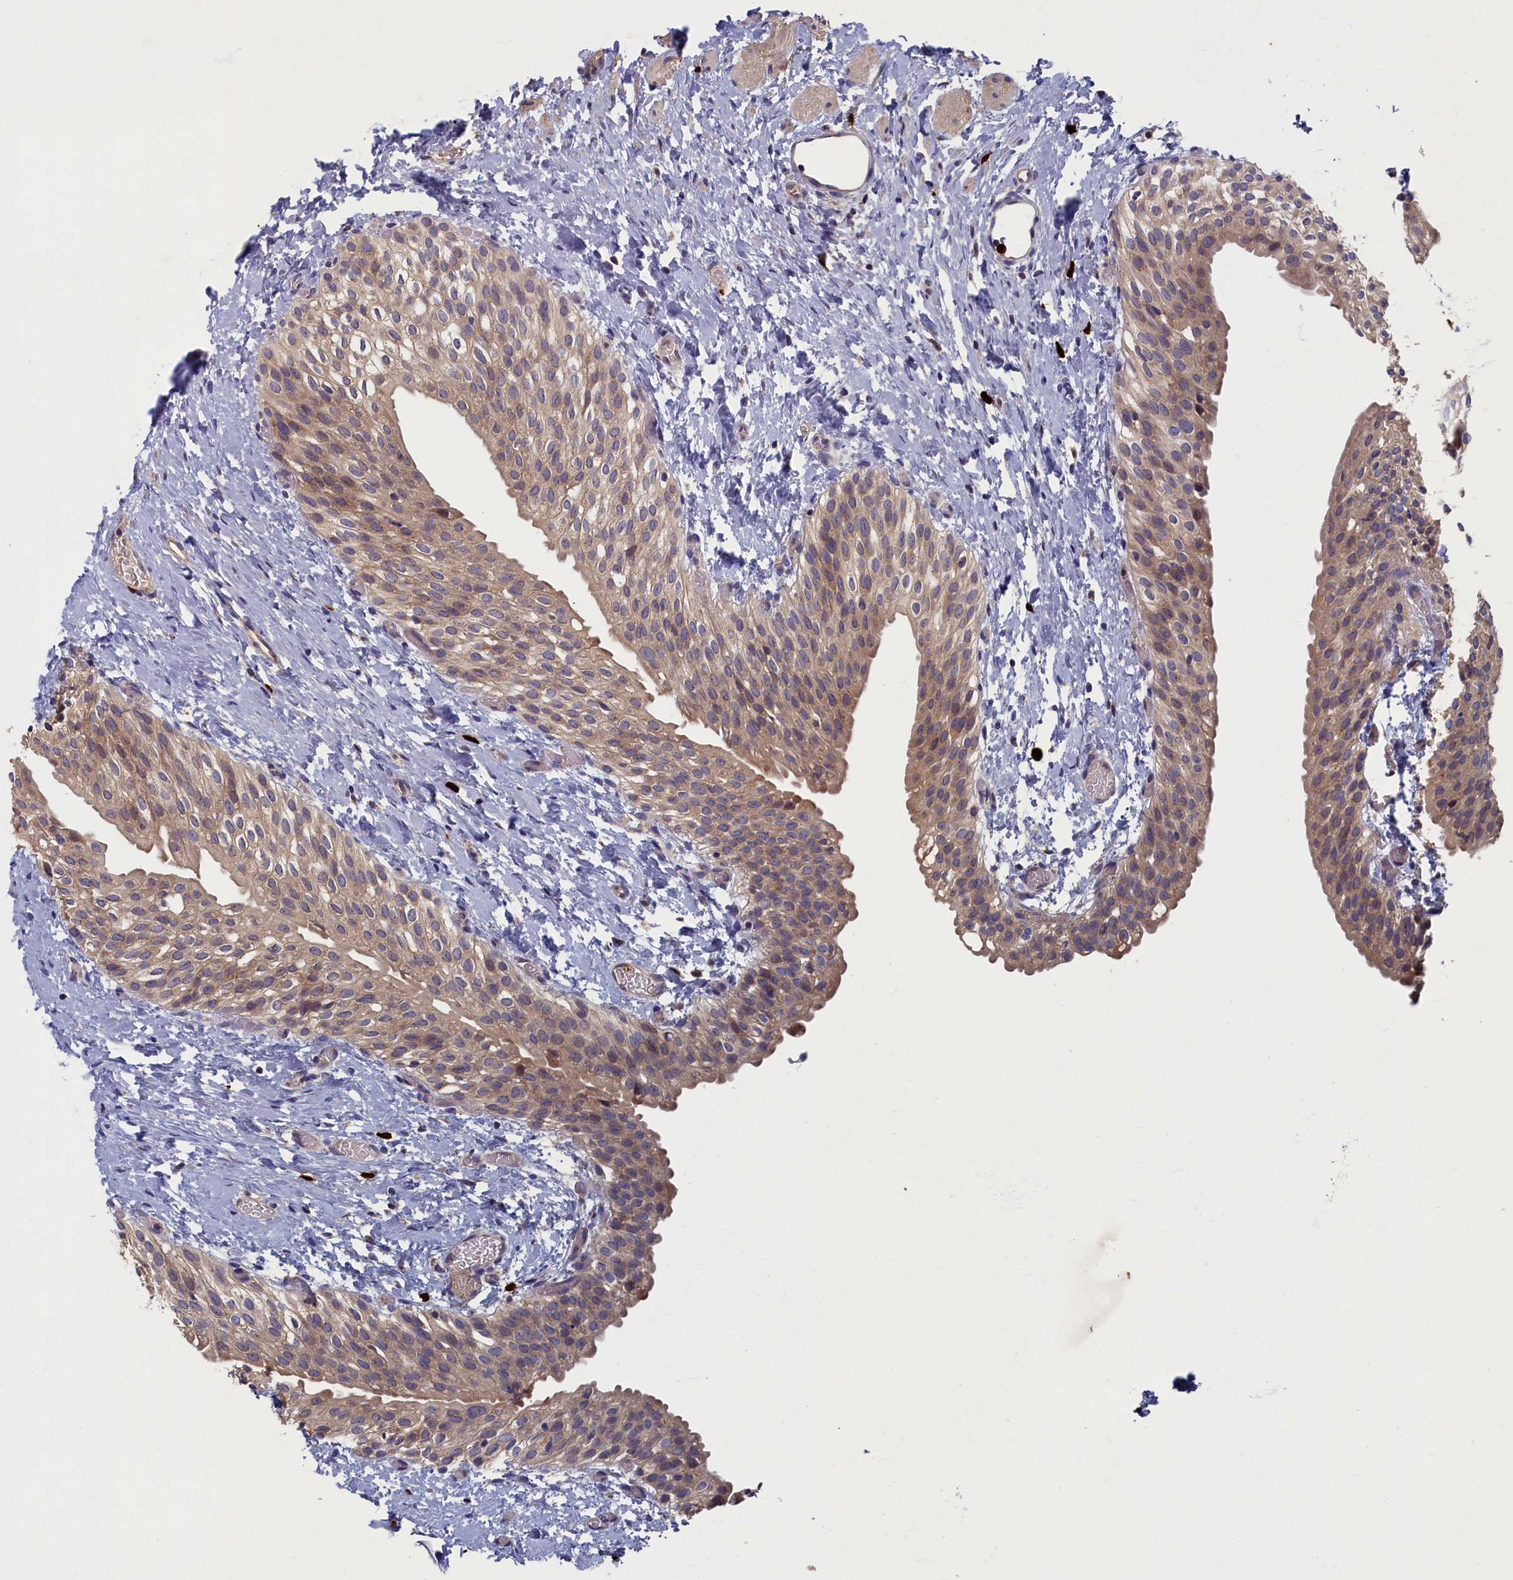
{"staining": {"intensity": "moderate", "quantity": ">75%", "location": "cytoplasmic/membranous"}, "tissue": "urinary bladder", "cell_type": "Urothelial cells", "image_type": "normal", "snomed": [{"axis": "morphology", "description": "Normal tissue, NOS"}, {"axis": "topography", "description": "Urinary bladder"}], "caption": "Brown immunohistochemical staining in unremarkable human urinary bladder displays moderate cytoplasmic/membranous expression in about >75% of urothelial cells. (Stains: DAB in brown, nuclei in blue, Microscopy: brightfield microscopy at high magnification).", "gene": "TNK2", "patient": {"sex": "male", "age": 1}}